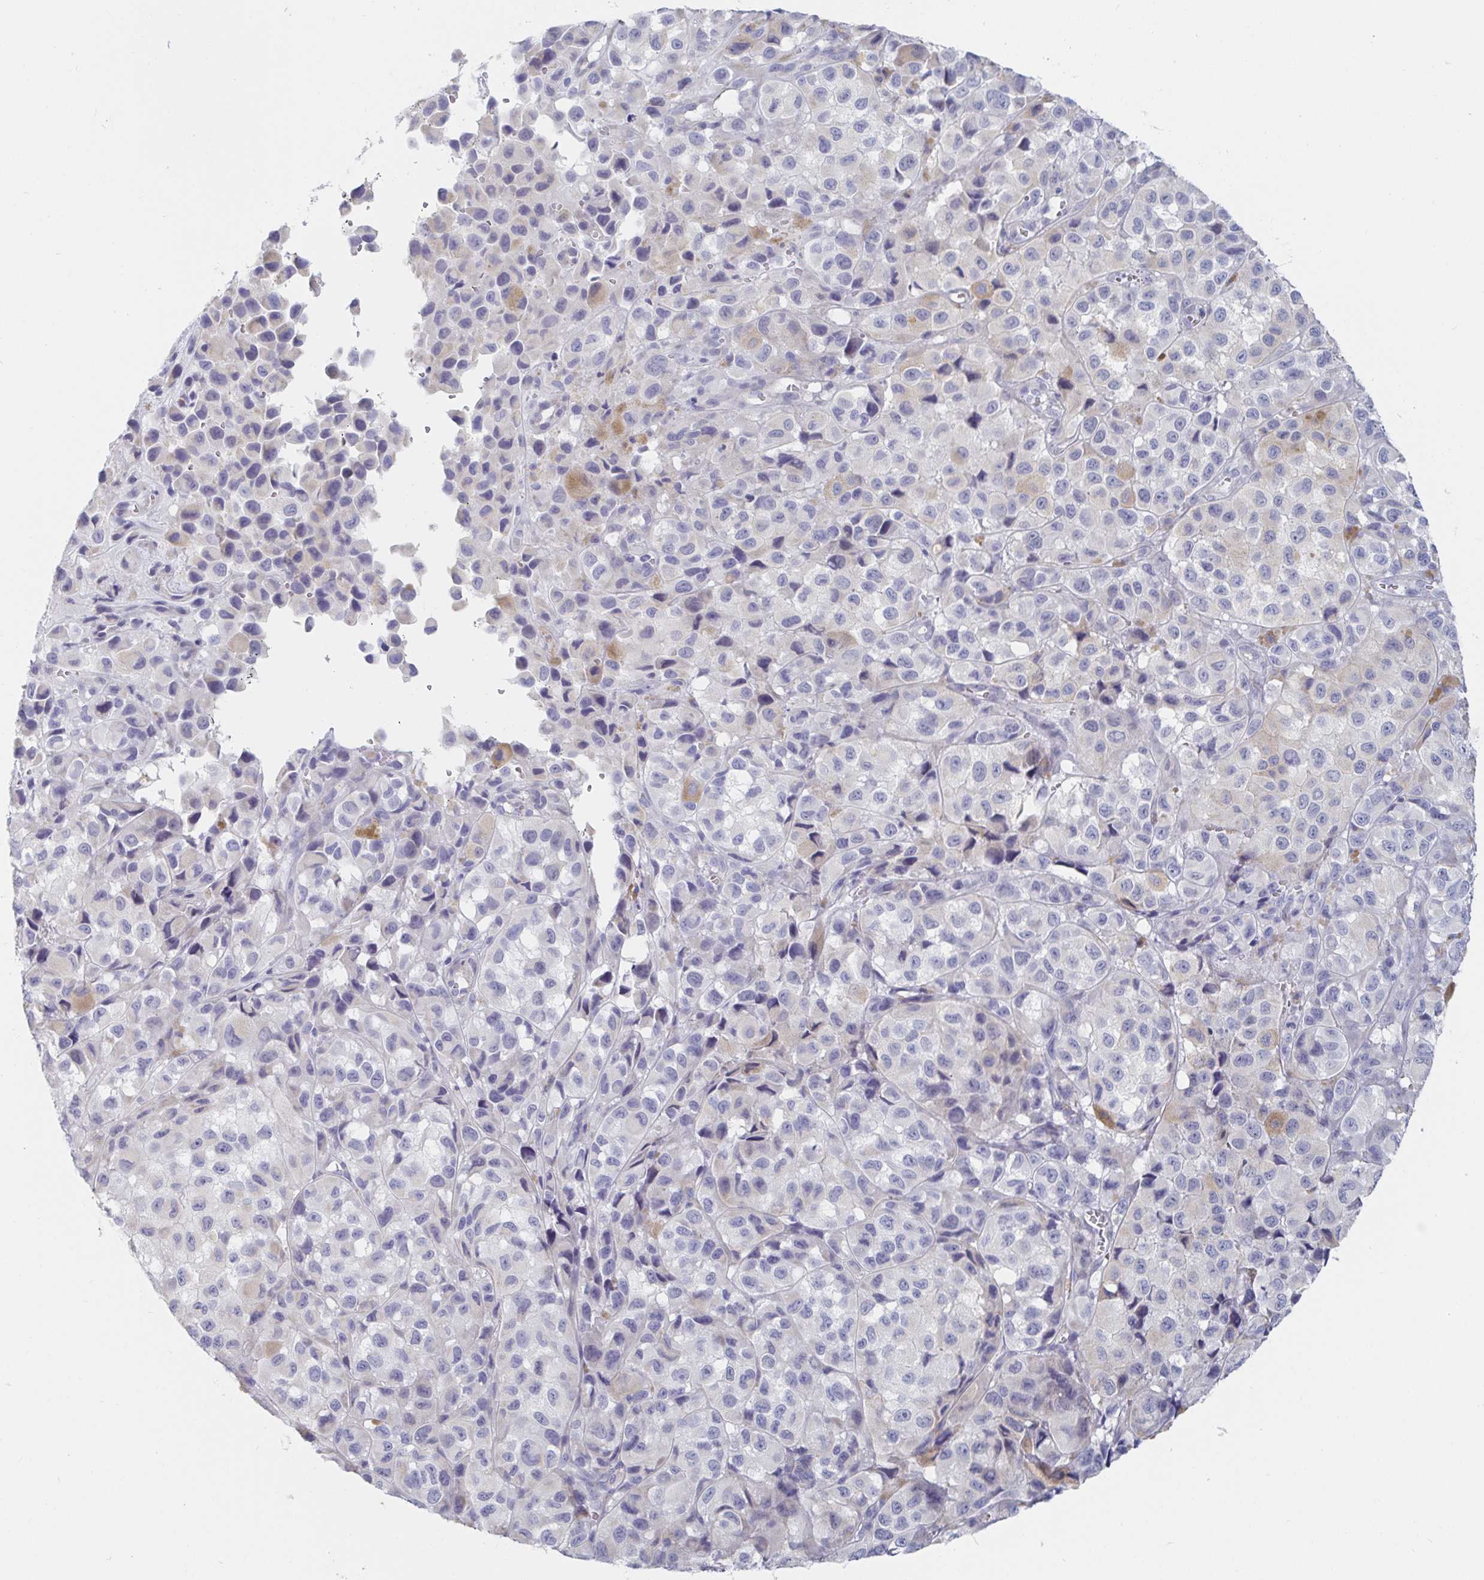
{"staining": {"intensity": "negative", "quantity": "none", "location": "none"}, "tissue": "melanoma", "cell_type": "Tumor cells", "image_type": "cancer", "snomed": [{"axis": "morphology", "description": "Malignant melanoma, NOS"}, {"axis": "topography", "description": "Skin"}], "caption": "An immunohistochemistry photomicrograph of melanoma is shown. There is no staining in tumor cells of melanoma.", "gene": "PACSIN1", "patient": {"sex": "male", "age": 93}}